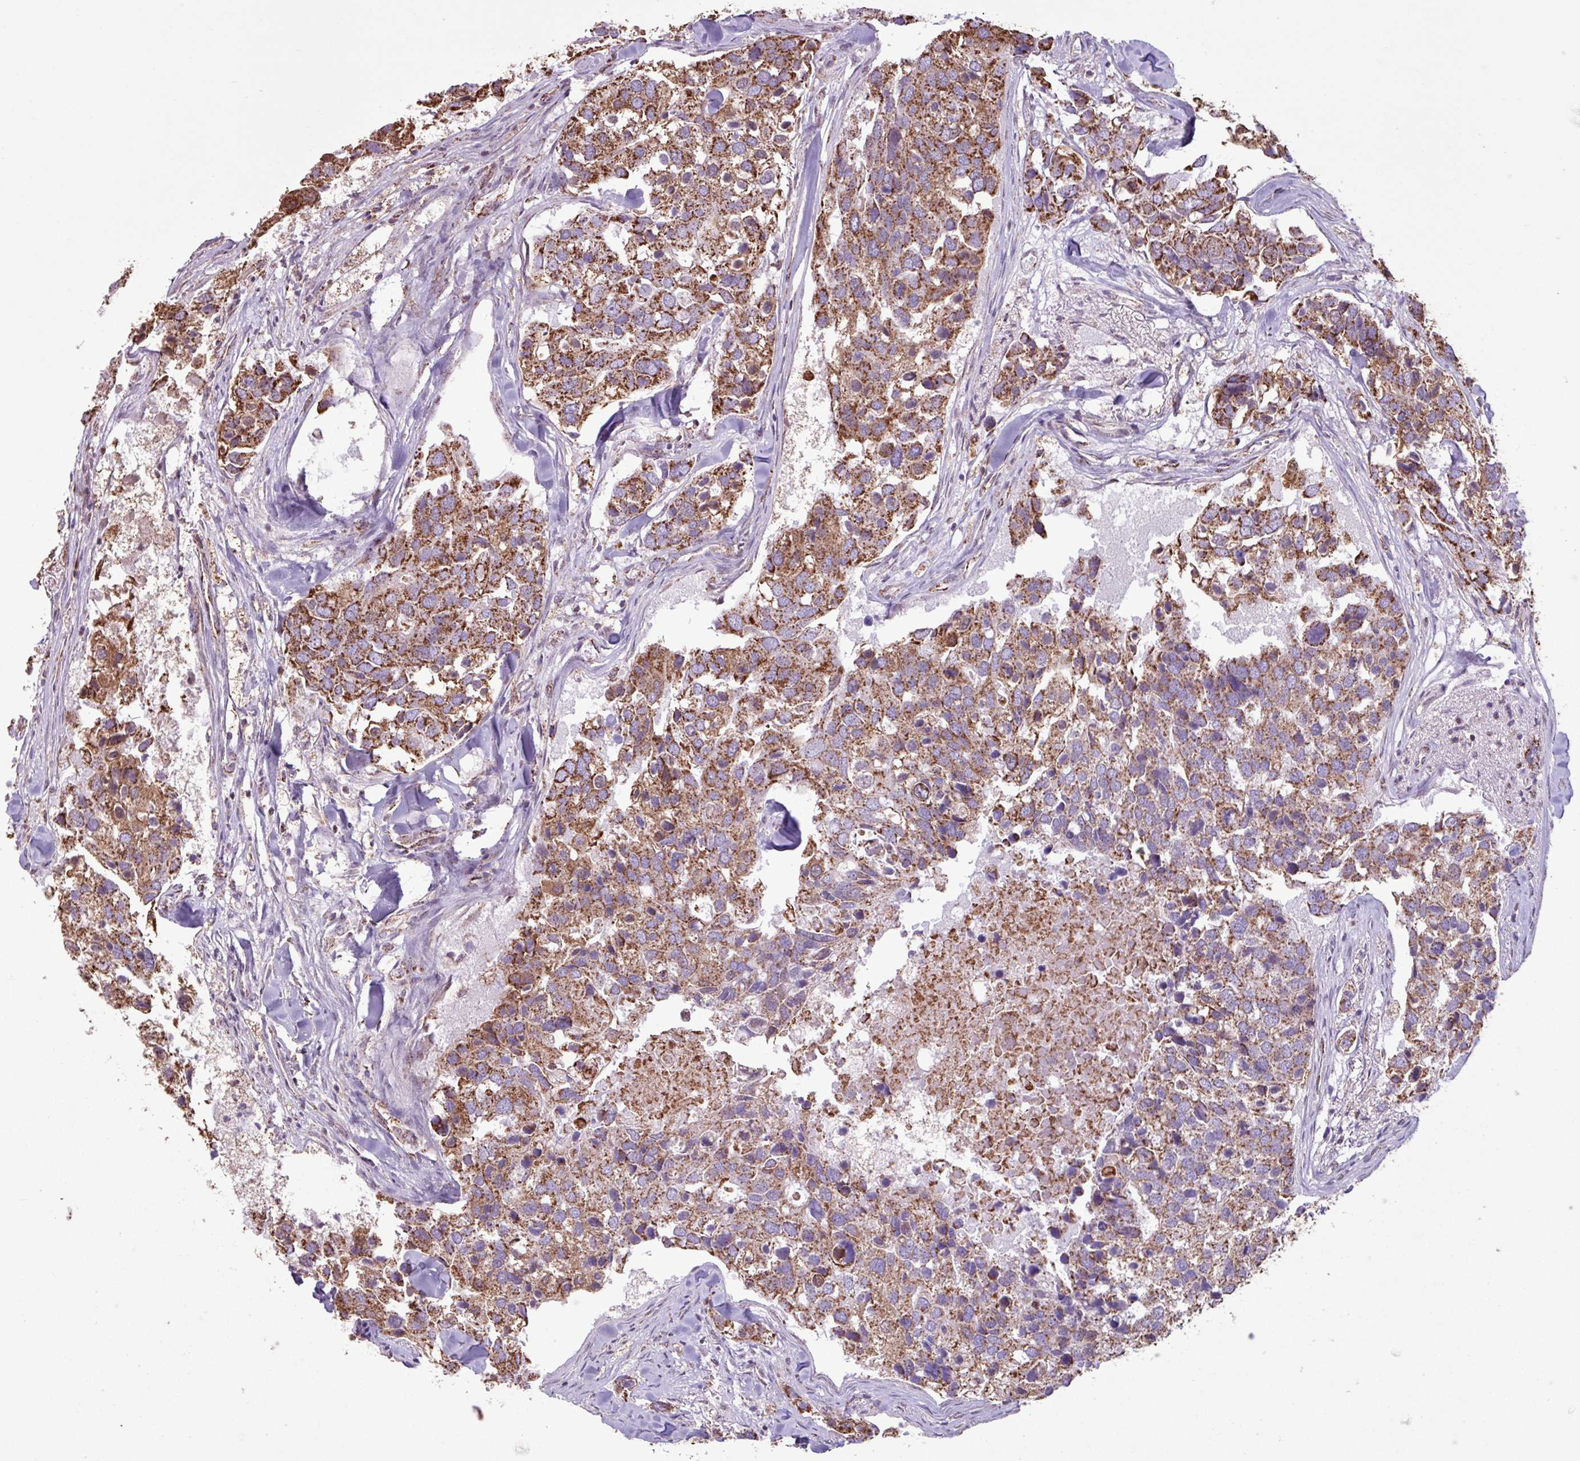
{"staining": {"intensity": "strong", "quantity": ">75%", "location": "cytoplasmic/membranous"}, "tissue": "breast cancer", "cell_type": "Tumor cells", "image_type": "cancer", "snomed": [{"axis": "morphology", "description": "Duct carcinoma"}, {"axis": "topography", "description": "Breast"}], "caption": "Human intraductal carcinoma (breast) stained with a protein marker exhibits strong staining in tumor cells.", "gene": "ALG8", "patient": {"sex": "female", "age": 83}}